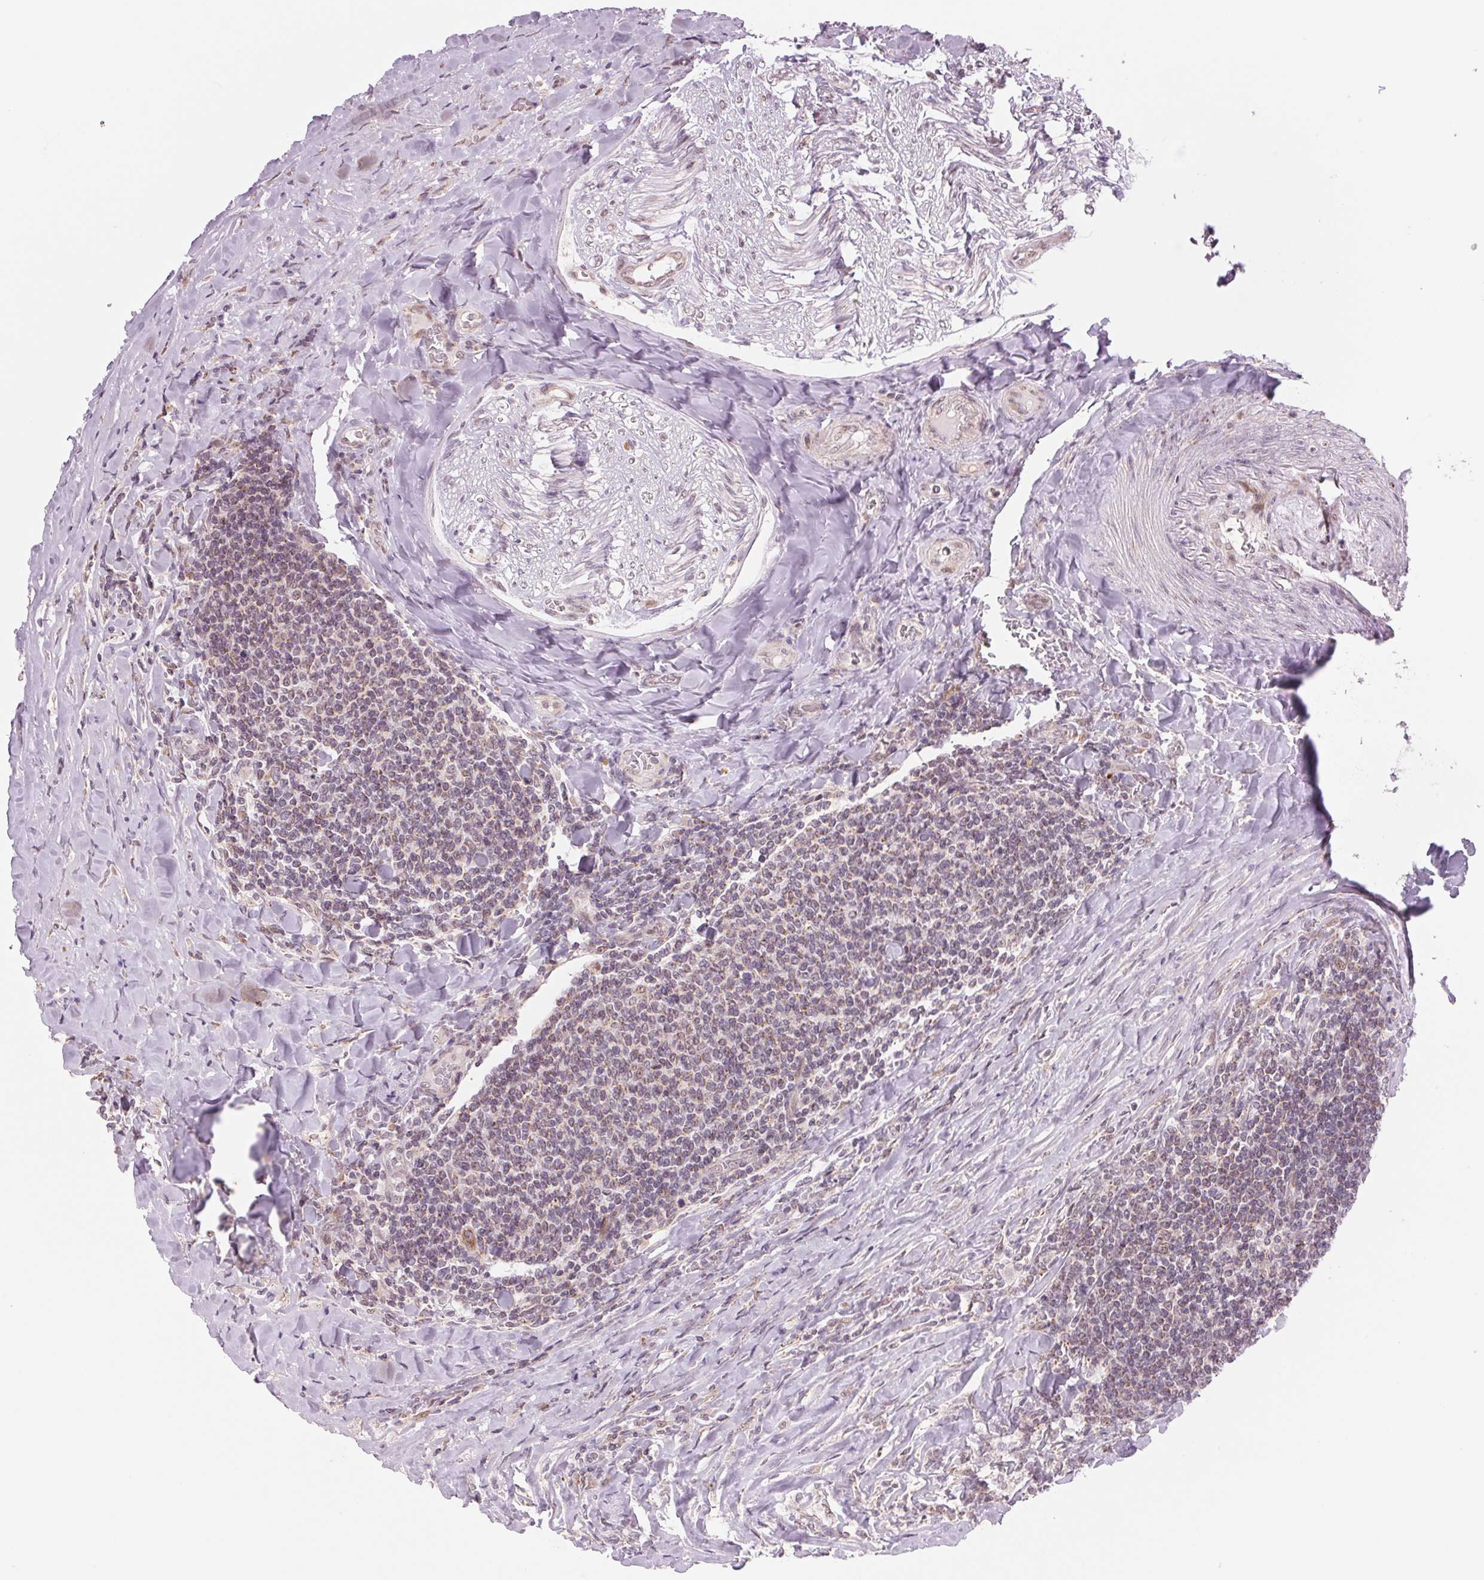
{"staining": {"intensity": "weak", "quantity": "25%-75%", "location": "cytoplasmic/membranous,nuclear"}, "tissue": "lymphoma", "cell_type": "Tumor cells", "image_type": "cancer", "snomed": [{"axis": "morphology", "description": "Malignant lymphoma, non-Hodgkin's type, Low grade"}, {"axis": "topography", "description": "Lymph node"}], "caption": "This is an image of immunohistochemistry staining of malignant lymphoma, non-Hodgkin's type (low-grade), which shows weak positivity in the cytoplasmic/membranous and nuclear of tumor cells.", "gene": "ARHGAP32", "patient": {"sex": "male", "age": 52}}